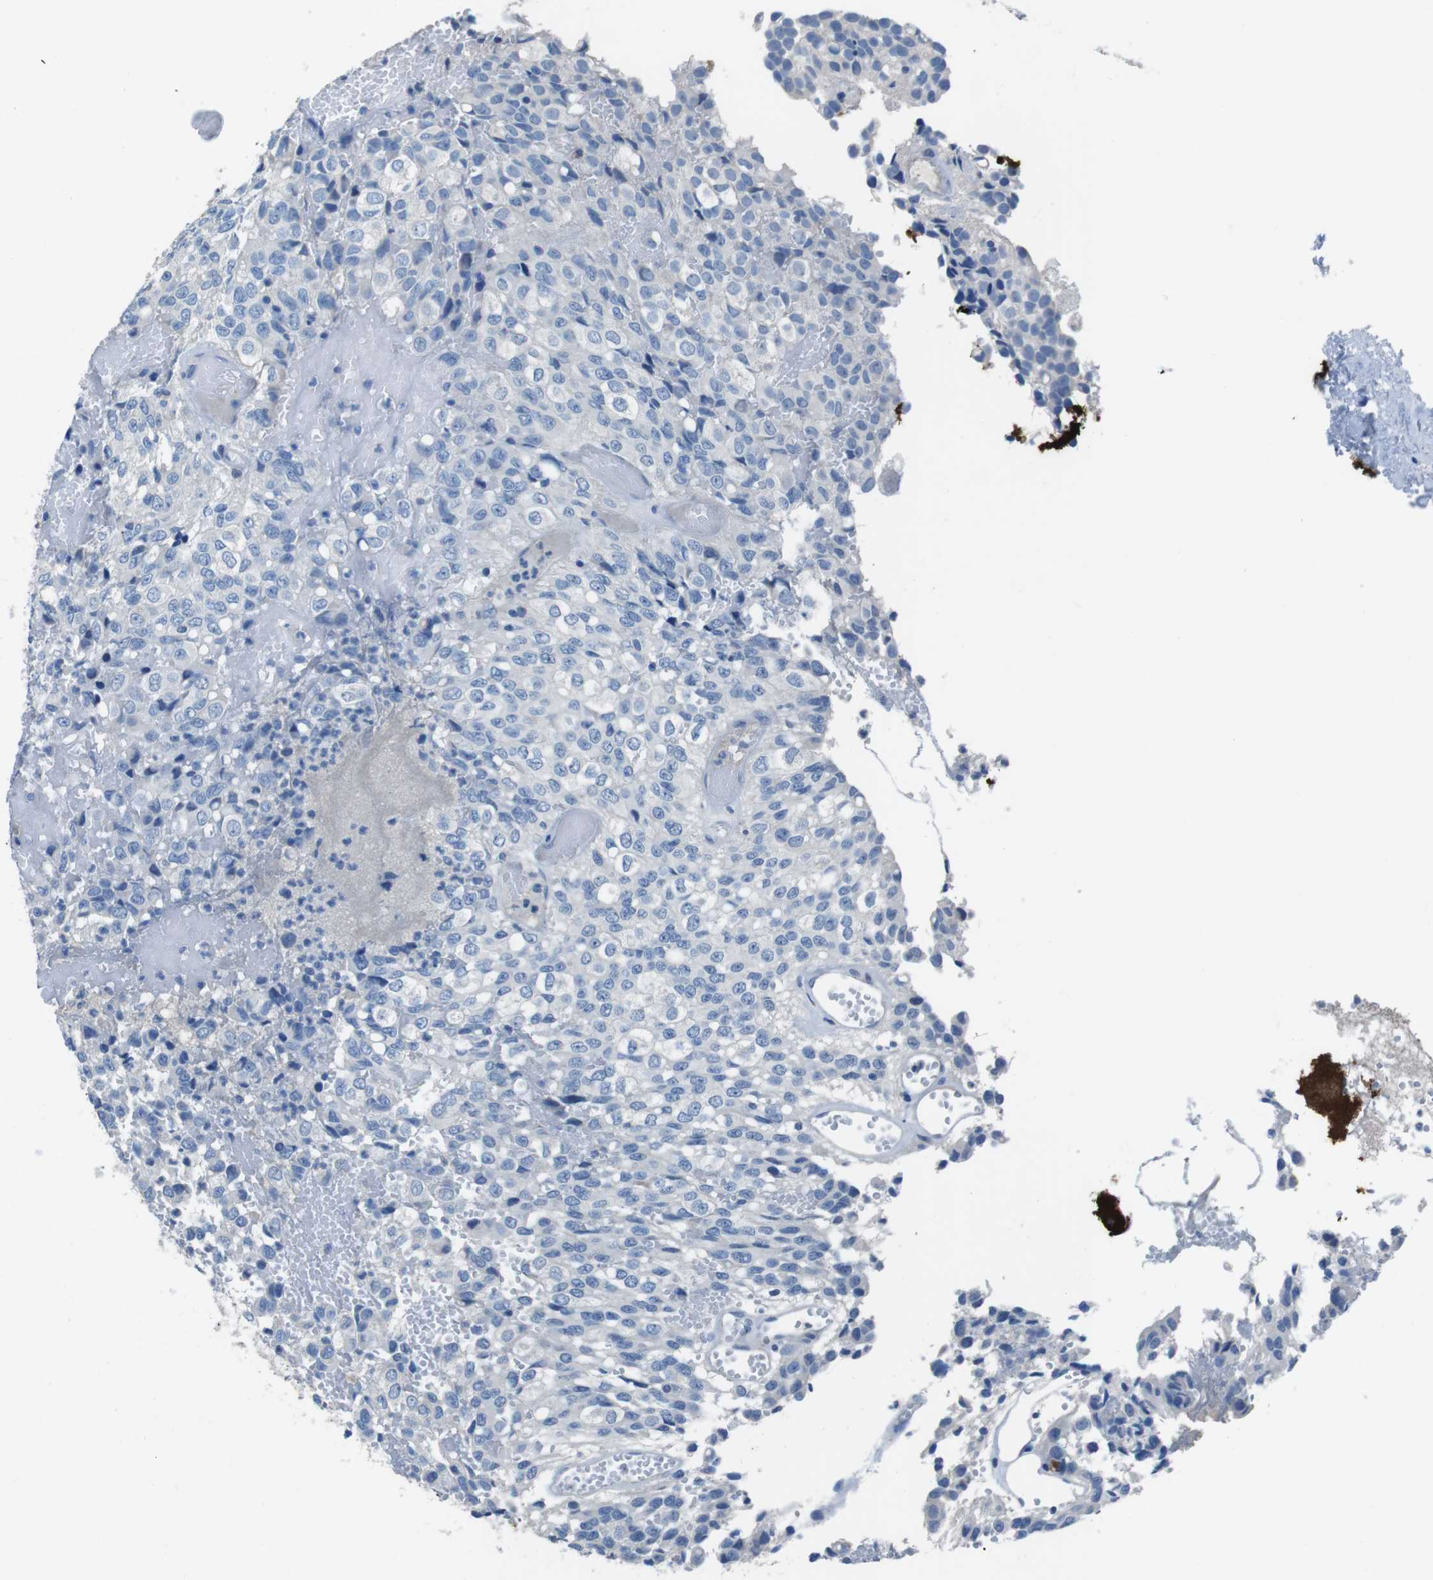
{"staining": {"intensity": "negative", "quantity": "none", "location": "none"}, "tissue": "glioma", "cell_type": "Tumor cells", "image_type": "cancer", "snomed": [{"axis": "morphology", "description": "Glioma, malignant, High grade"}, {"axis": "topography", "description": "Brain"}], "caption": "The histopathology image exhibits no staining of tumor cells in malignant glioma (high-grade). Brightfield microscopy of IHC stained with DAB (3,3'-diaminobenzidine) (brown) and hematoxylin (blue), captured at high magnification.", "gene": "CYP2C8", "patient": {"sex": "male", "age": 32}}